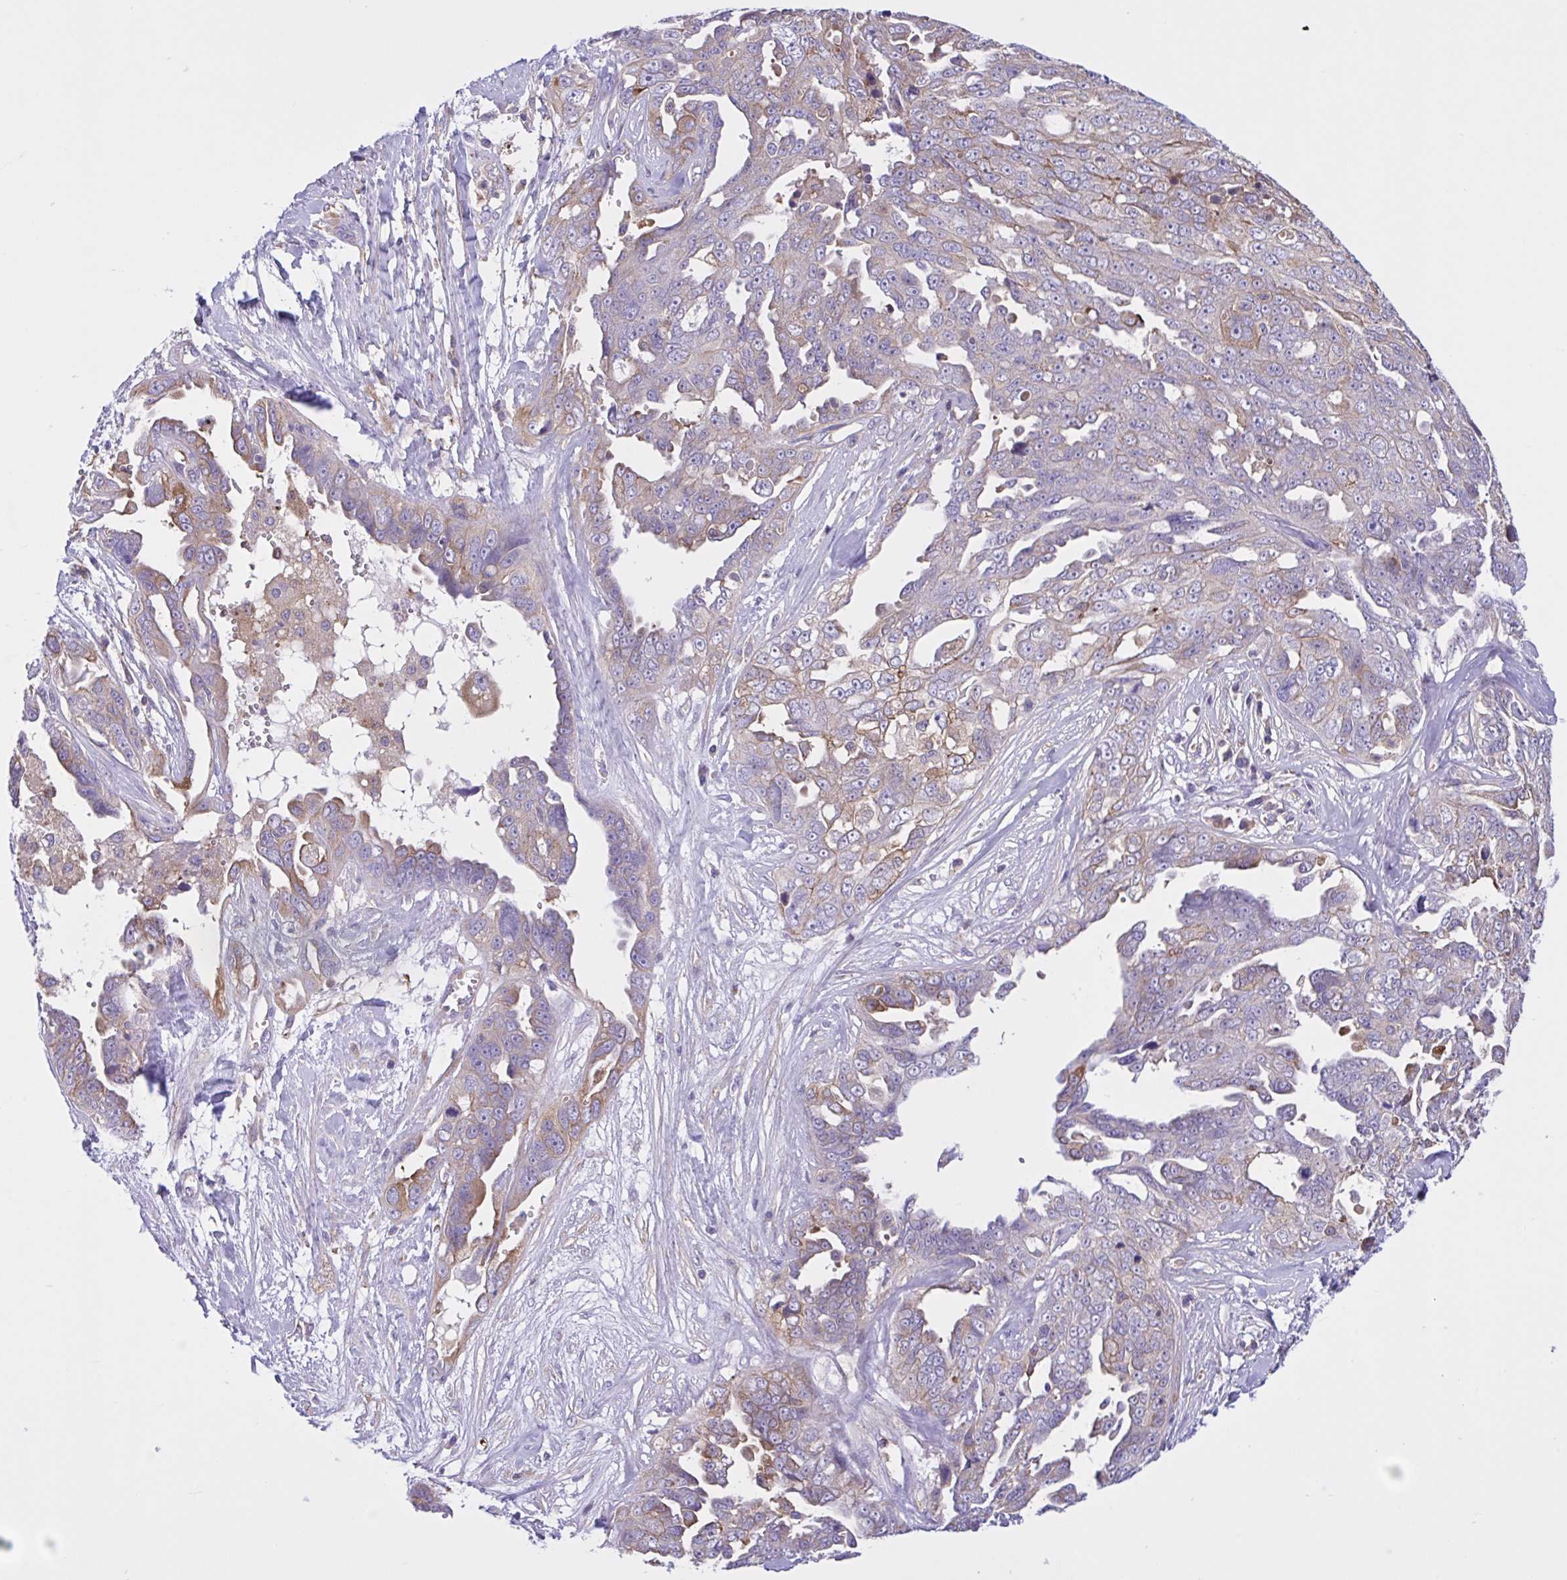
{"staining": {"intensity": "moderate", "quantity": "25%-75%", "location": "cytoplasmic/membranous"}, "tissue": "ovarian cancer", "cell_type": "Tumor cells", "image_type": "cancer", "snomed": [{"axis": "morphology", "description": "Carcinoma, endometroid"}, {"axis": "topography", "description": "Ovary"}], "caption": "Immunohistochemistry (IHC) of human ovarian endometroid carcinoma demonstrates medium levels of moderate cytoplasmic/membranous expression in about 25%-75% of tumor cells.", "gene": "OR51M1", "patient": {"sex": "female", "age": 70}}